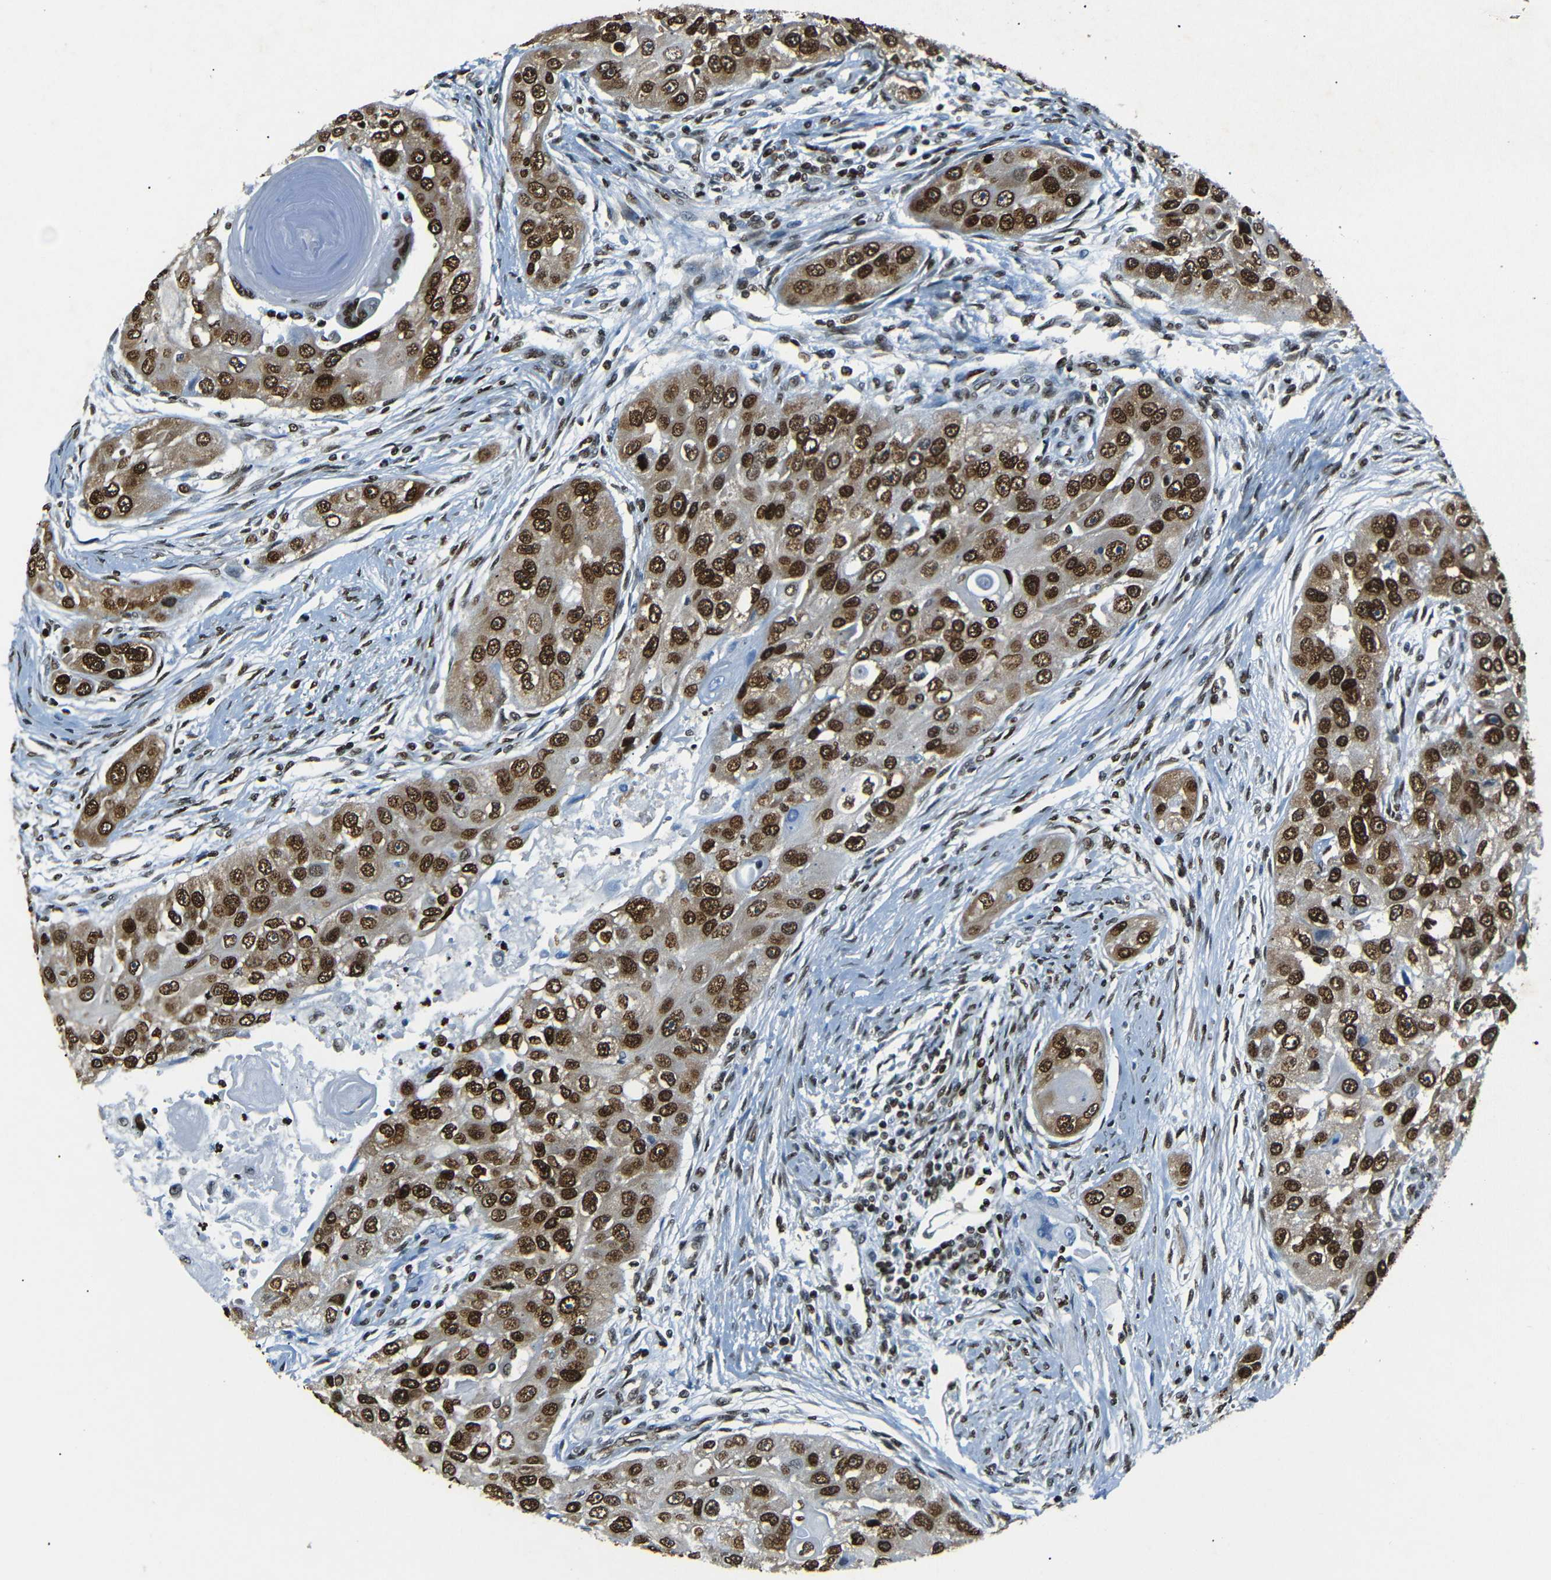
{"staining": {"intensity": "strong", "quantity": ">75%", "location": "nuclear"}, "tissue": "head and neck cancer", "cell_type": "Tumor cells", "image_type": "cancer", "snomed": [{"axis": "morphology", "description": "Normal tissue, NOS"}, {"axis": "morphology", "description": "Squamous cell carcinoma, NOS"}, {"axis": "topography", "description": "Skeletal muscle"}, {"axis": "topography", "description": "Head-Neck"}], "caption": "An image of squamous cell carcinoma (head and neck) stained for a protein demonstrates strong nuclear brown staining in tumor cells. The staining was performed using DAB (3,3'-diaminobenzidine) to visualize the protein expression in brown, while the nuclei were stained in blue with hematoxylin (Magnification: 20x).", "gene": "HMGN1", "patient": {"sex": "male", "age": 51}}